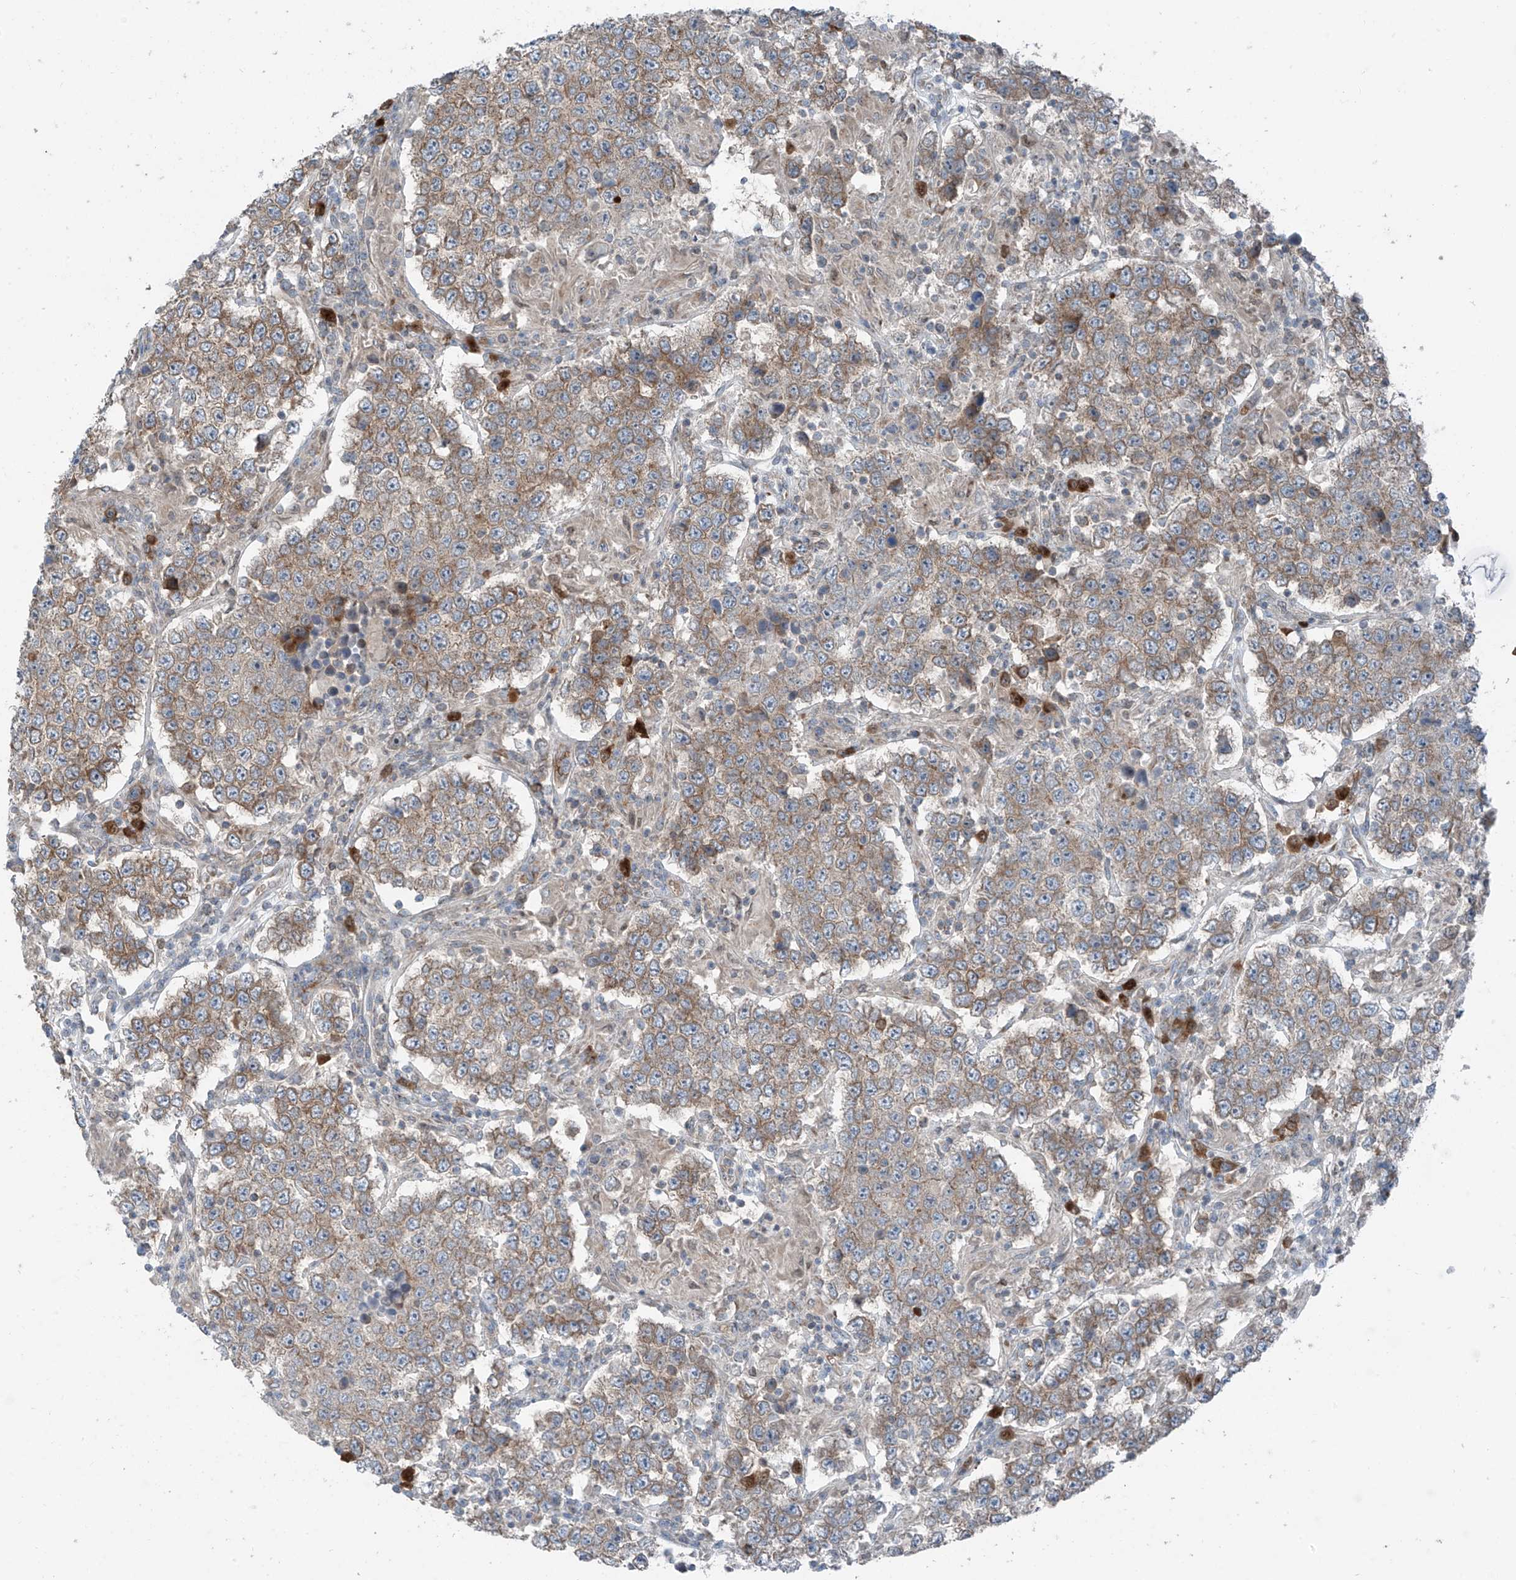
{"staining": {"intensity": "moderate", "quantity": "25%-75%", "location": "cytoplasmic/membranous"}, "tissue": "testis cancer", "cell_type": "Tumor cells", "image_type": "cancer", "snomed": [{"axis": "morphology", "description": "Normal tissue, NOS"}, {"axis": "morphology", "description": "Urothelial carcinoma, High grade"}, {"axis": "morphology", "description": "Seminoma, NOS"}, {"axis": "morphology", "description": "Carcinoma, Embryonal, NOS"}, {"axis": "topography", "description": "Urinary bladder"}, {"axis": "topography", "description": "Testis"}], "caption": "A medium amount of moderate cytoplasmic/membranous staining is present in approximately 25%-75% of tumor cells in testis seminoma tissue.", "gene": "SLC12A6", "patient": {"sex": "male", "age": 41}}